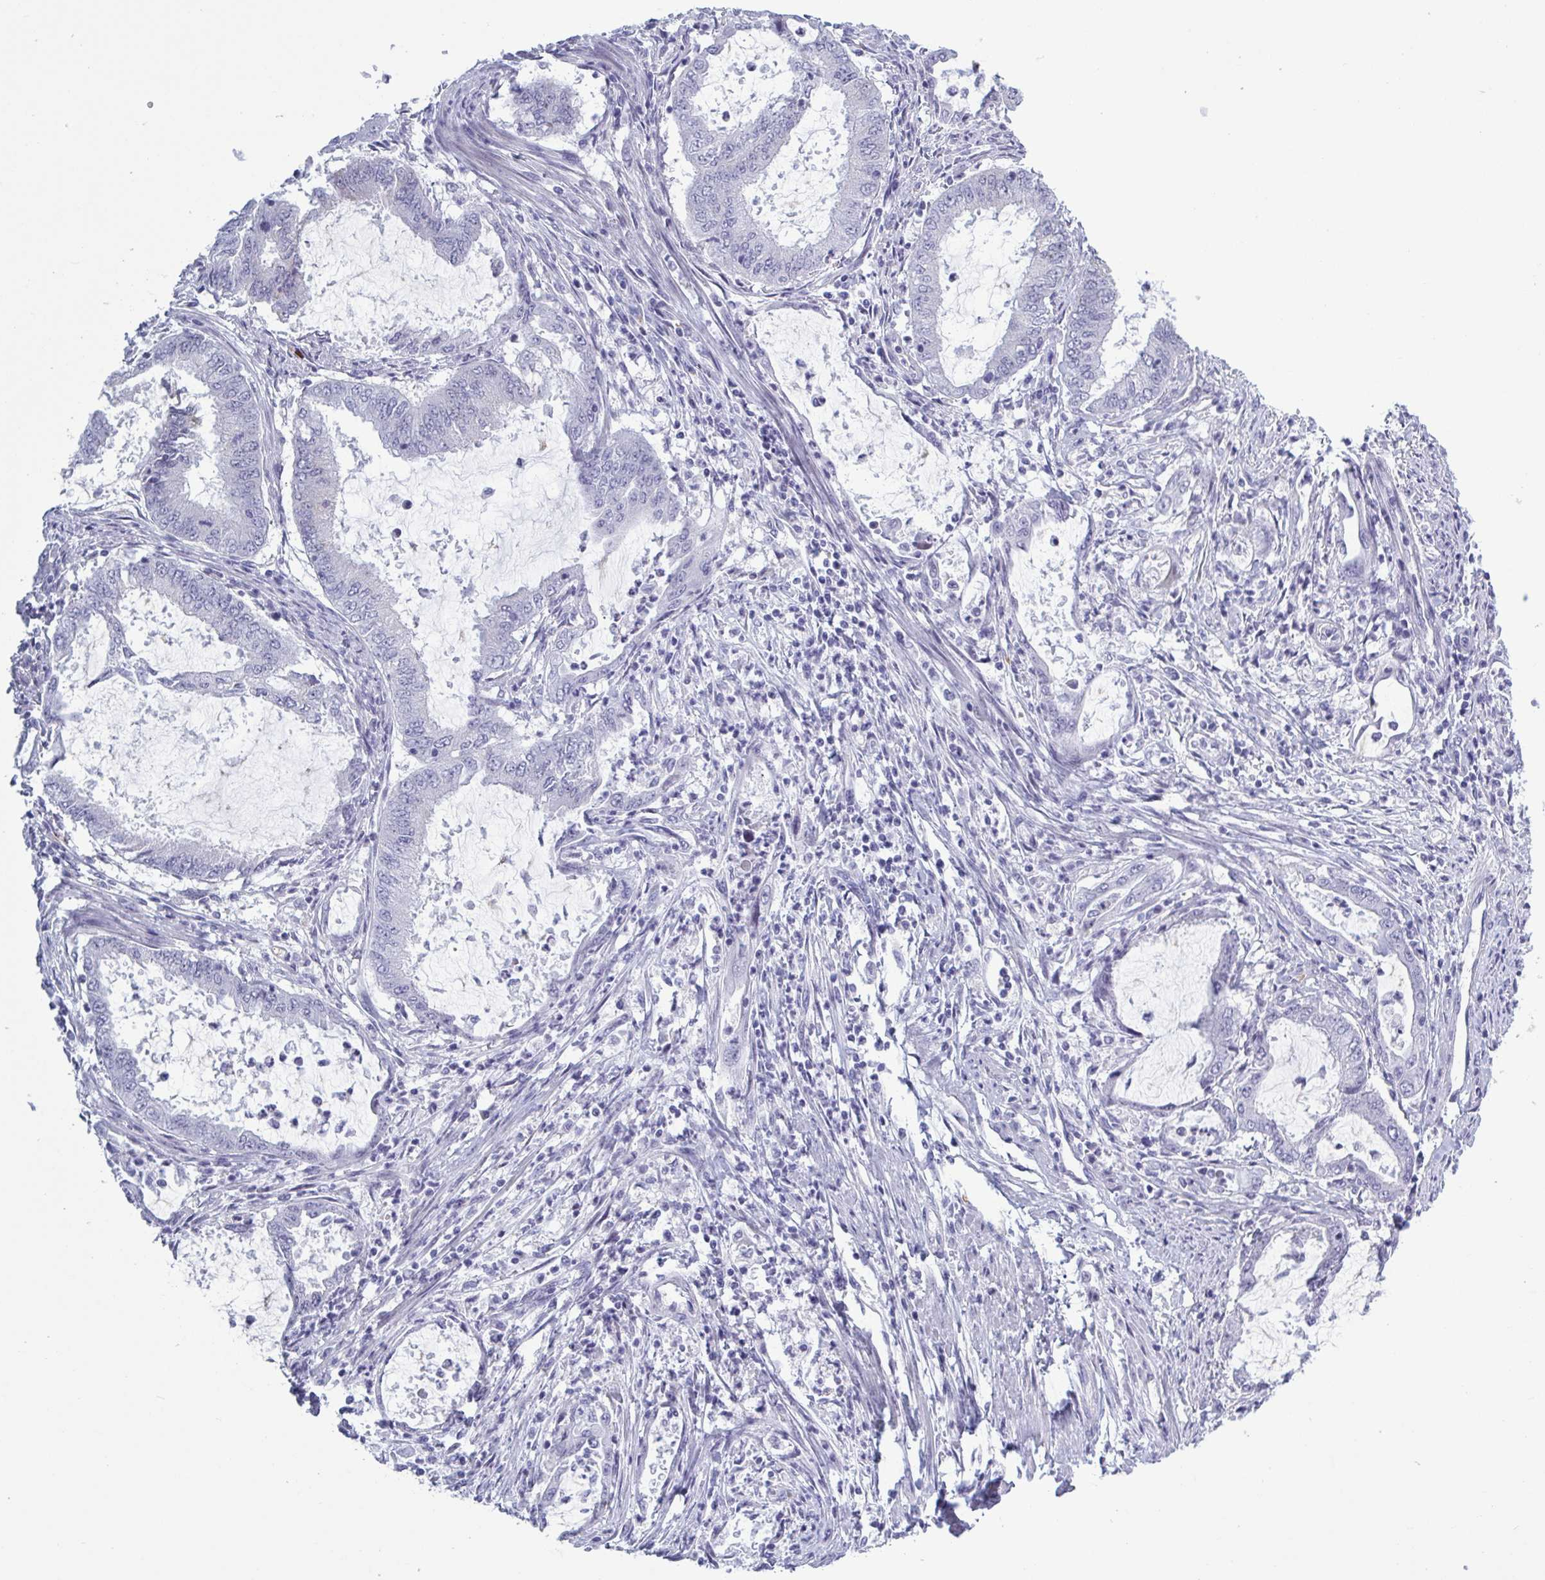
{"staining": {"intensity": "negative", "quantity": "none", "location": "none"}, "tissue": "endometrial cancer", "cell_type": "Tumor cells", "image_type": "cancer", "snomed": [{"axis": "morphology", "description": "Adenocarcinoma, NOS"}, {"axis": "topography", "description": "Endometrium"}], "caption": "Tumor cells are negative for protein expression in human endometrial cancer.", "gene": "HSD11B2", "patient": {"sex": "female", "age": 51}}